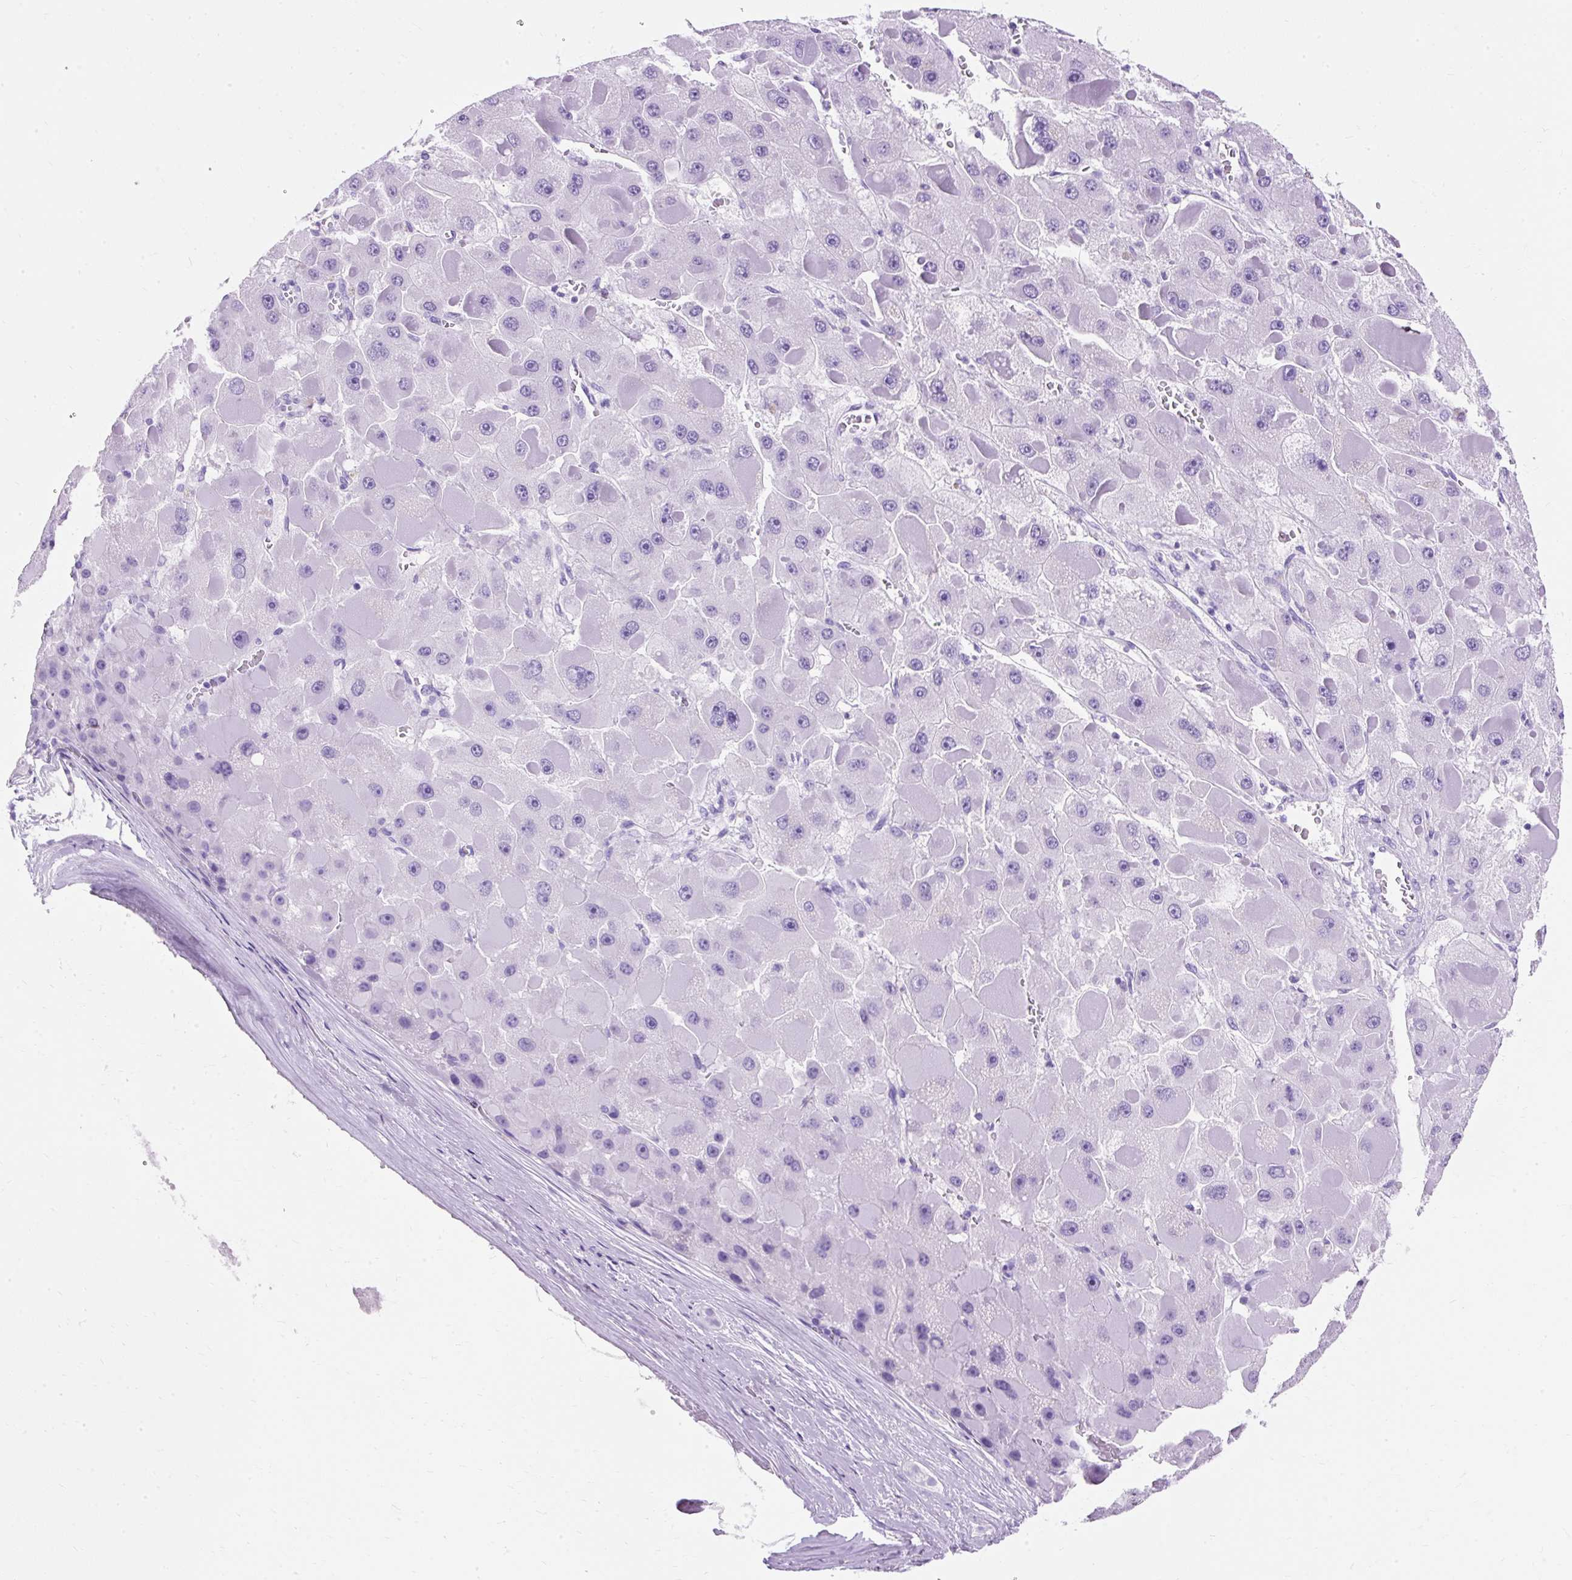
{"staining": {"intensity": "negative", "quantity": "none", "location": "none"}, "tissue": "liver cancer", "cell_type": "Tumor cells", "image_type": "cancer", "snomed": [{"axis": "morphology", "description": "Carcinoma, Hepatocellular, NOS"}, {"axis": "topography", "description": "Liver"}], "caption": "This is an IHC image of hepatocellular carcinoma (liver). There is no expression in tumor cells.", "gene": "PVALB", "patient": {"sex": "female", "age": 73}}